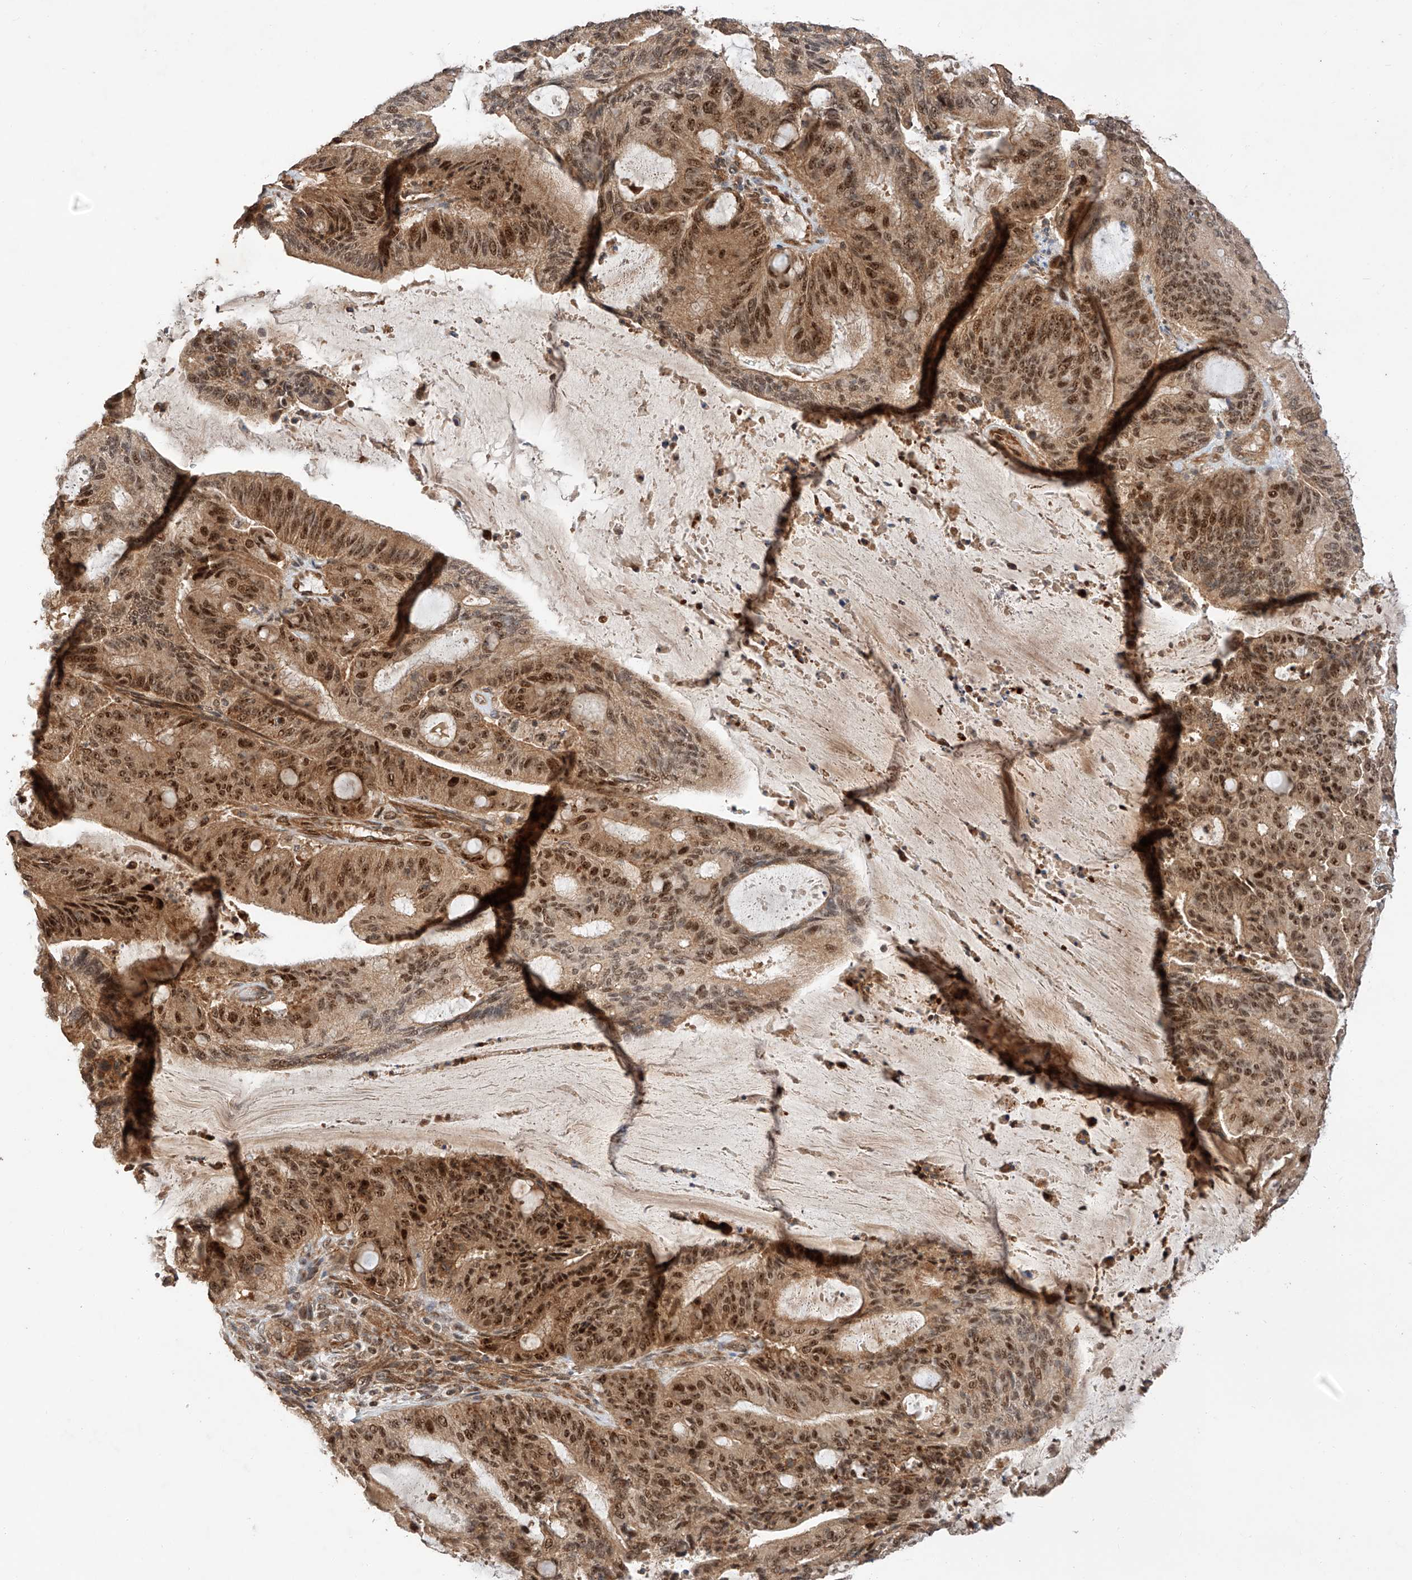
{"staining": {"intensity": "strong", "quantity": ">75%", "location": "cytoplasmic/membranous,nuclear"}, "tissue": "liver cancer", "cell_type": "Tumor cells", "image_type": "cancer", "snomed": [{"axis": "morphology", "description": "Normal tissue, NOS"}, {"axis": "morphology", "description": "Cholangiocarcinoma"}, {"axis": "topography", "description": "Liver"}, {"axis": "topography", "description": "Peripheral nerve tissue"}], "caption": "Immunohistochemical staining of human cholangiocarcinoma (liver) displays high levels of strong cytoplasmic/membranous and nuclear staining in approximately >75% of tumor cells.", "gene": "RAB23", "patient": {"sex": "female", "age": 73}}